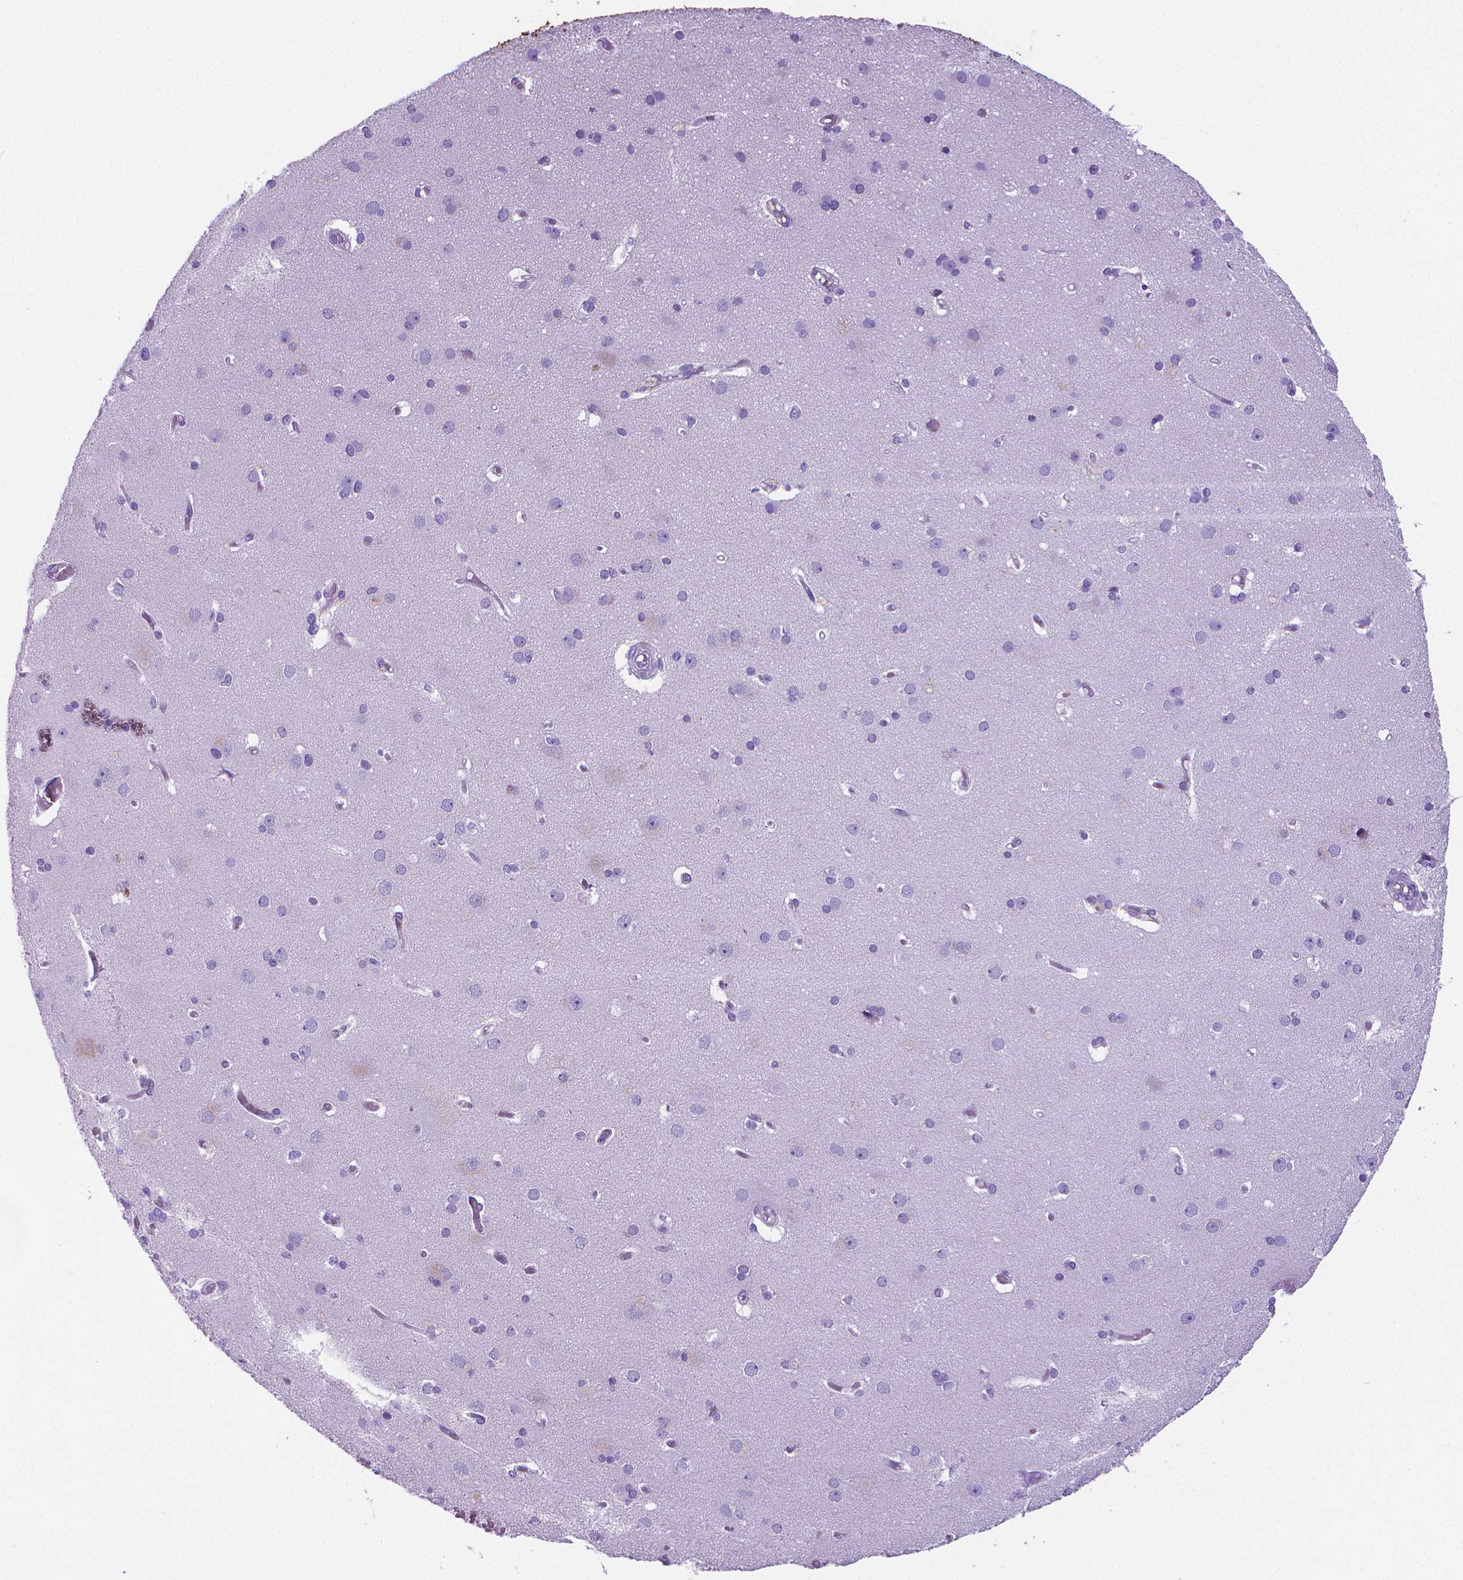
{"staining": {"intensity": "negative", "quantity": "none", "location": "none"}, "tissue": "cerebral cortex", "cell_type": "Endothelial cells", "image_type": "normal", "snomed": [{"axis": "morphology", "description": "Normal tissue, NOS"}, {"axis": "morphology", "description": "Glioma, malignant, High grade"}, {"axis": "topography", "description": "Cerebral cortex"}], "caption": "High magnification brightfield microscopy of normal cerebral cortex stained with DAB (brown) and counterstained with hematoxylin (blue): endothelial cells show no significant positivity. (Brightfield microscopy of DAB immunohistochemistry at high magnification).", "gene": "MFAP2", "patient": {"sex": "male", "age": 71}}